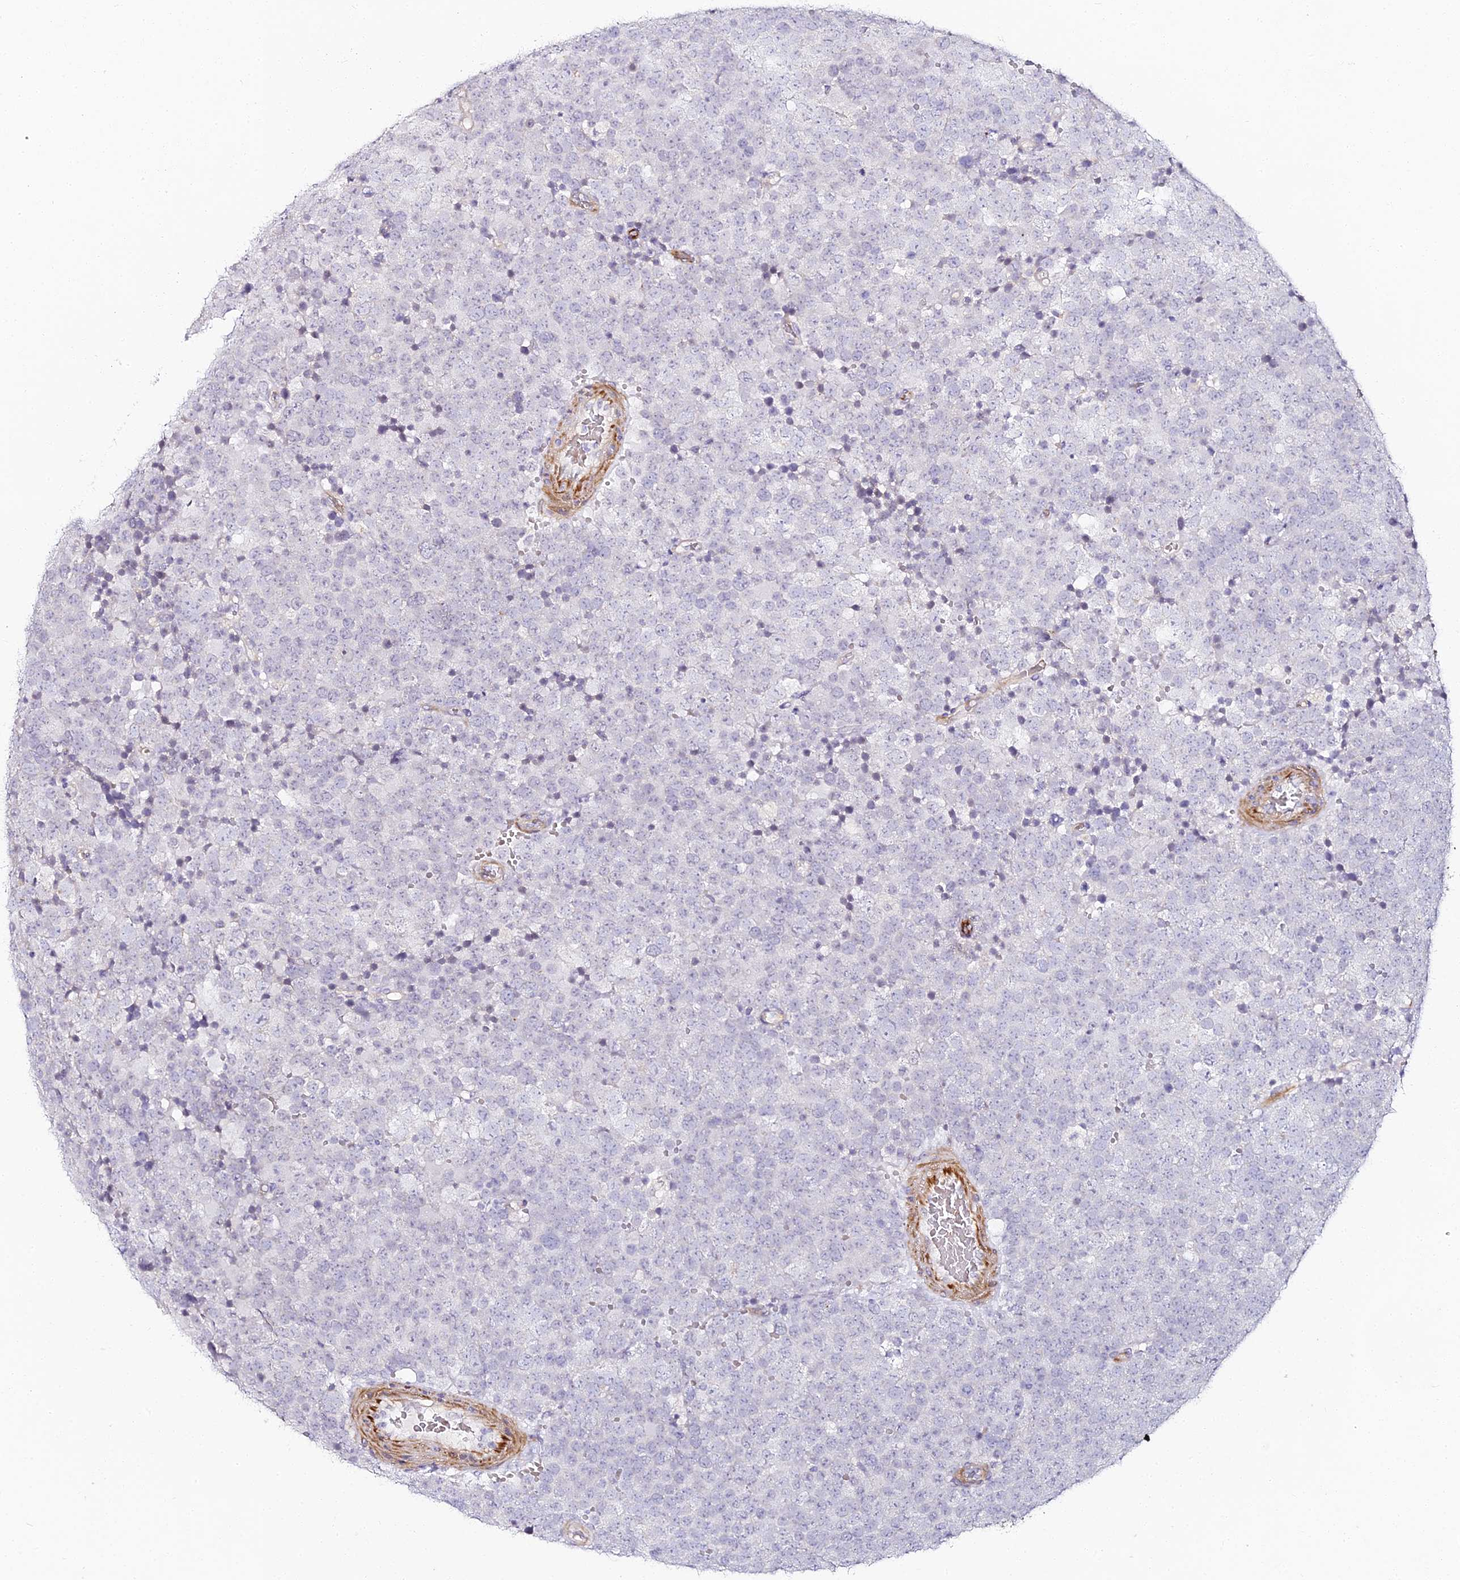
{"staining": {"intensity": "negative", "quantity": "none", "location": "none"}, "tissue": "testis cancer", "cell_type": "Tumor cells", "image_type": "cancer", "snomed": [{"axis": "morphology", "description": "Seminoma, NOS"}, {"axis": "topography", "description": "Testis"}], "caption": "A micrograph of human testis seminoma is negative for staining in tumor cells.", "gene": "ALPG", "patient": {"sex": "male", "age": 71}}